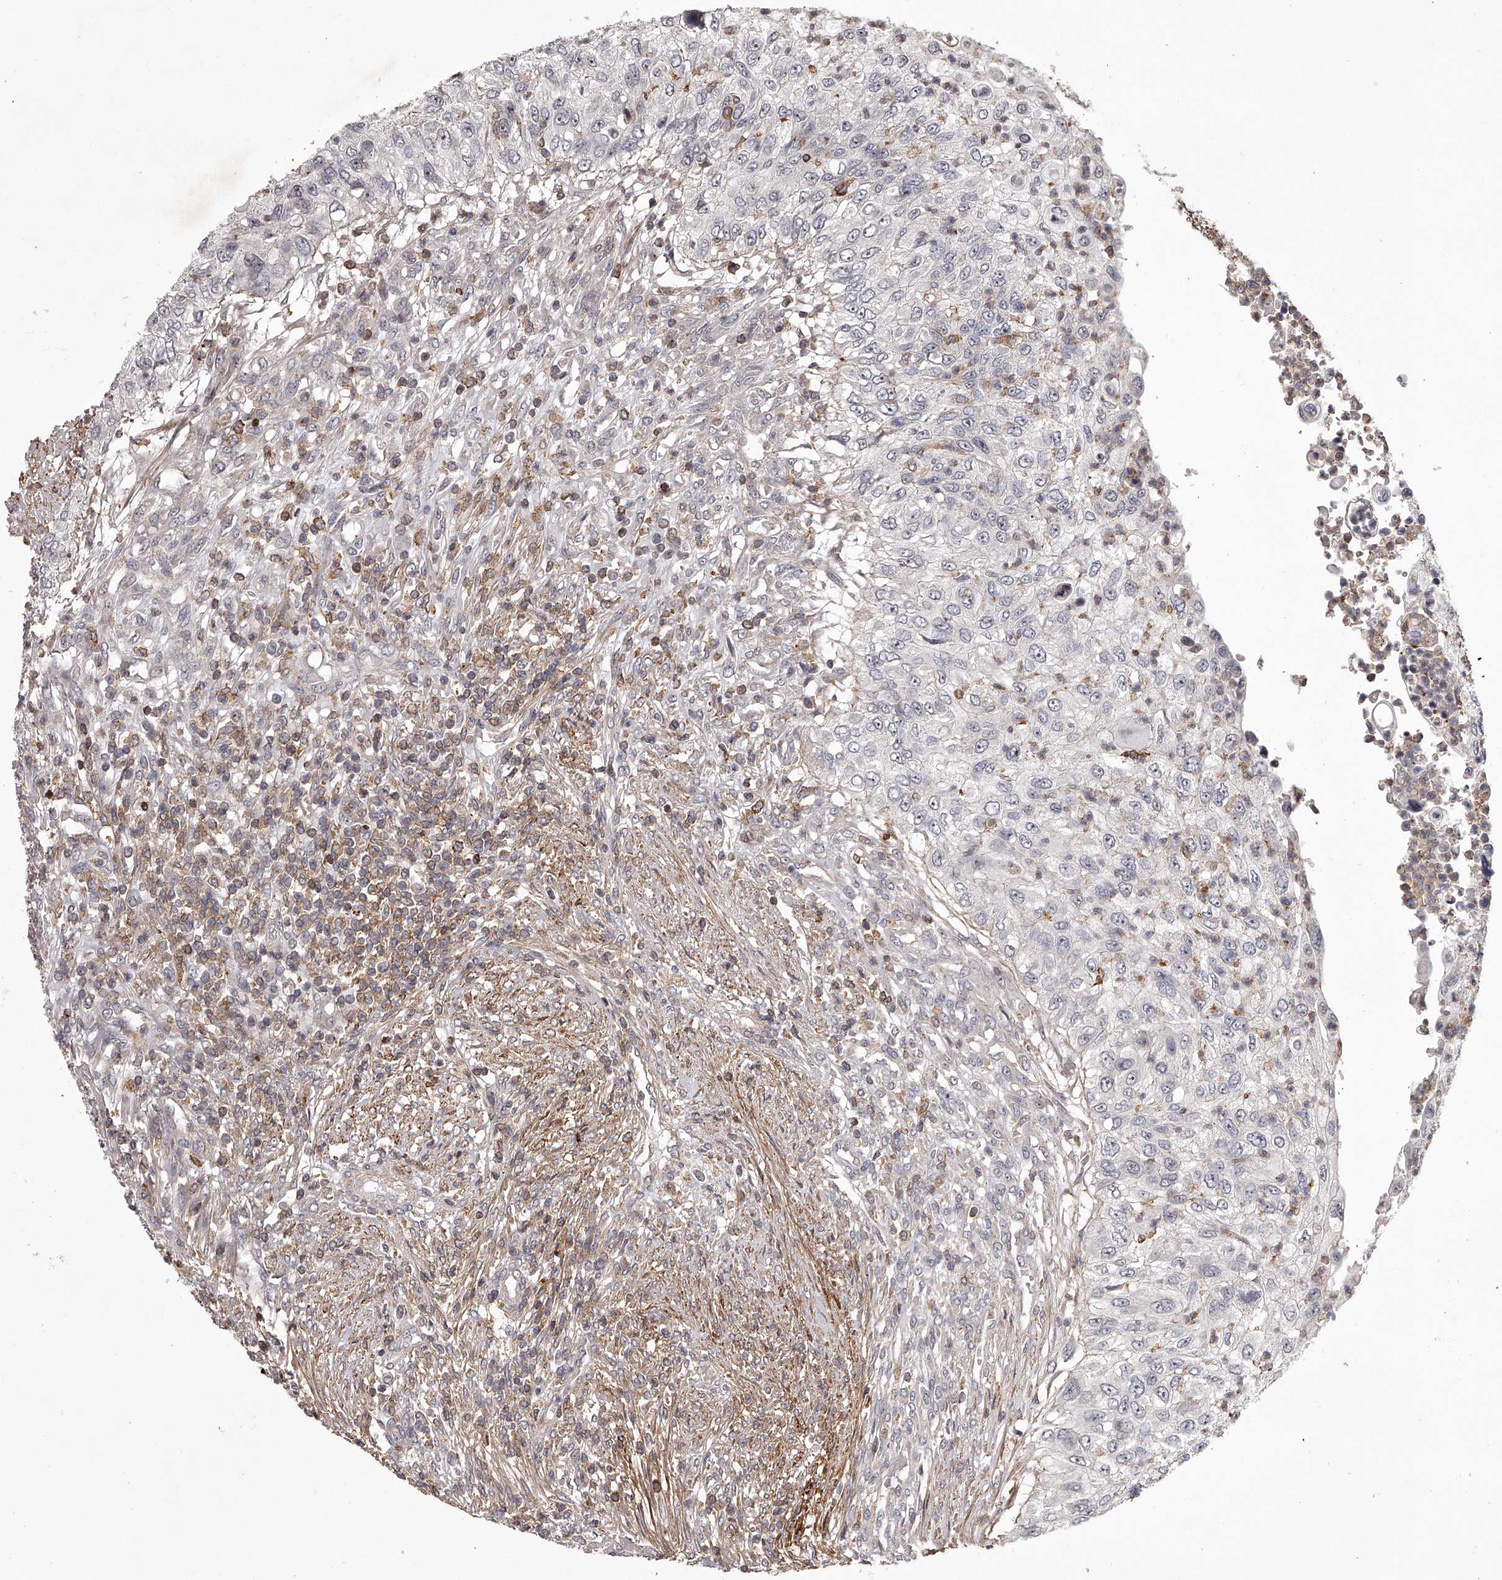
{"staining": {"intensity": "negative", "quantity": "none", "location": "none"}, "tissue": "urothelial cancer", "cell_type": "Tumor cells", "image_type": "cancer", "snomed": [{"axis": "morphology", "description": "Urothelial carcinoma, High grade"}, {"axis": "topography", "description": "Urinary bladder"}], "caption": "This is an immunohistochemistry image of human urothelial cancer. There is no staining in tumor cells.", "gene": "RRP36", "patient": {"sex": "female", "age": 60}}